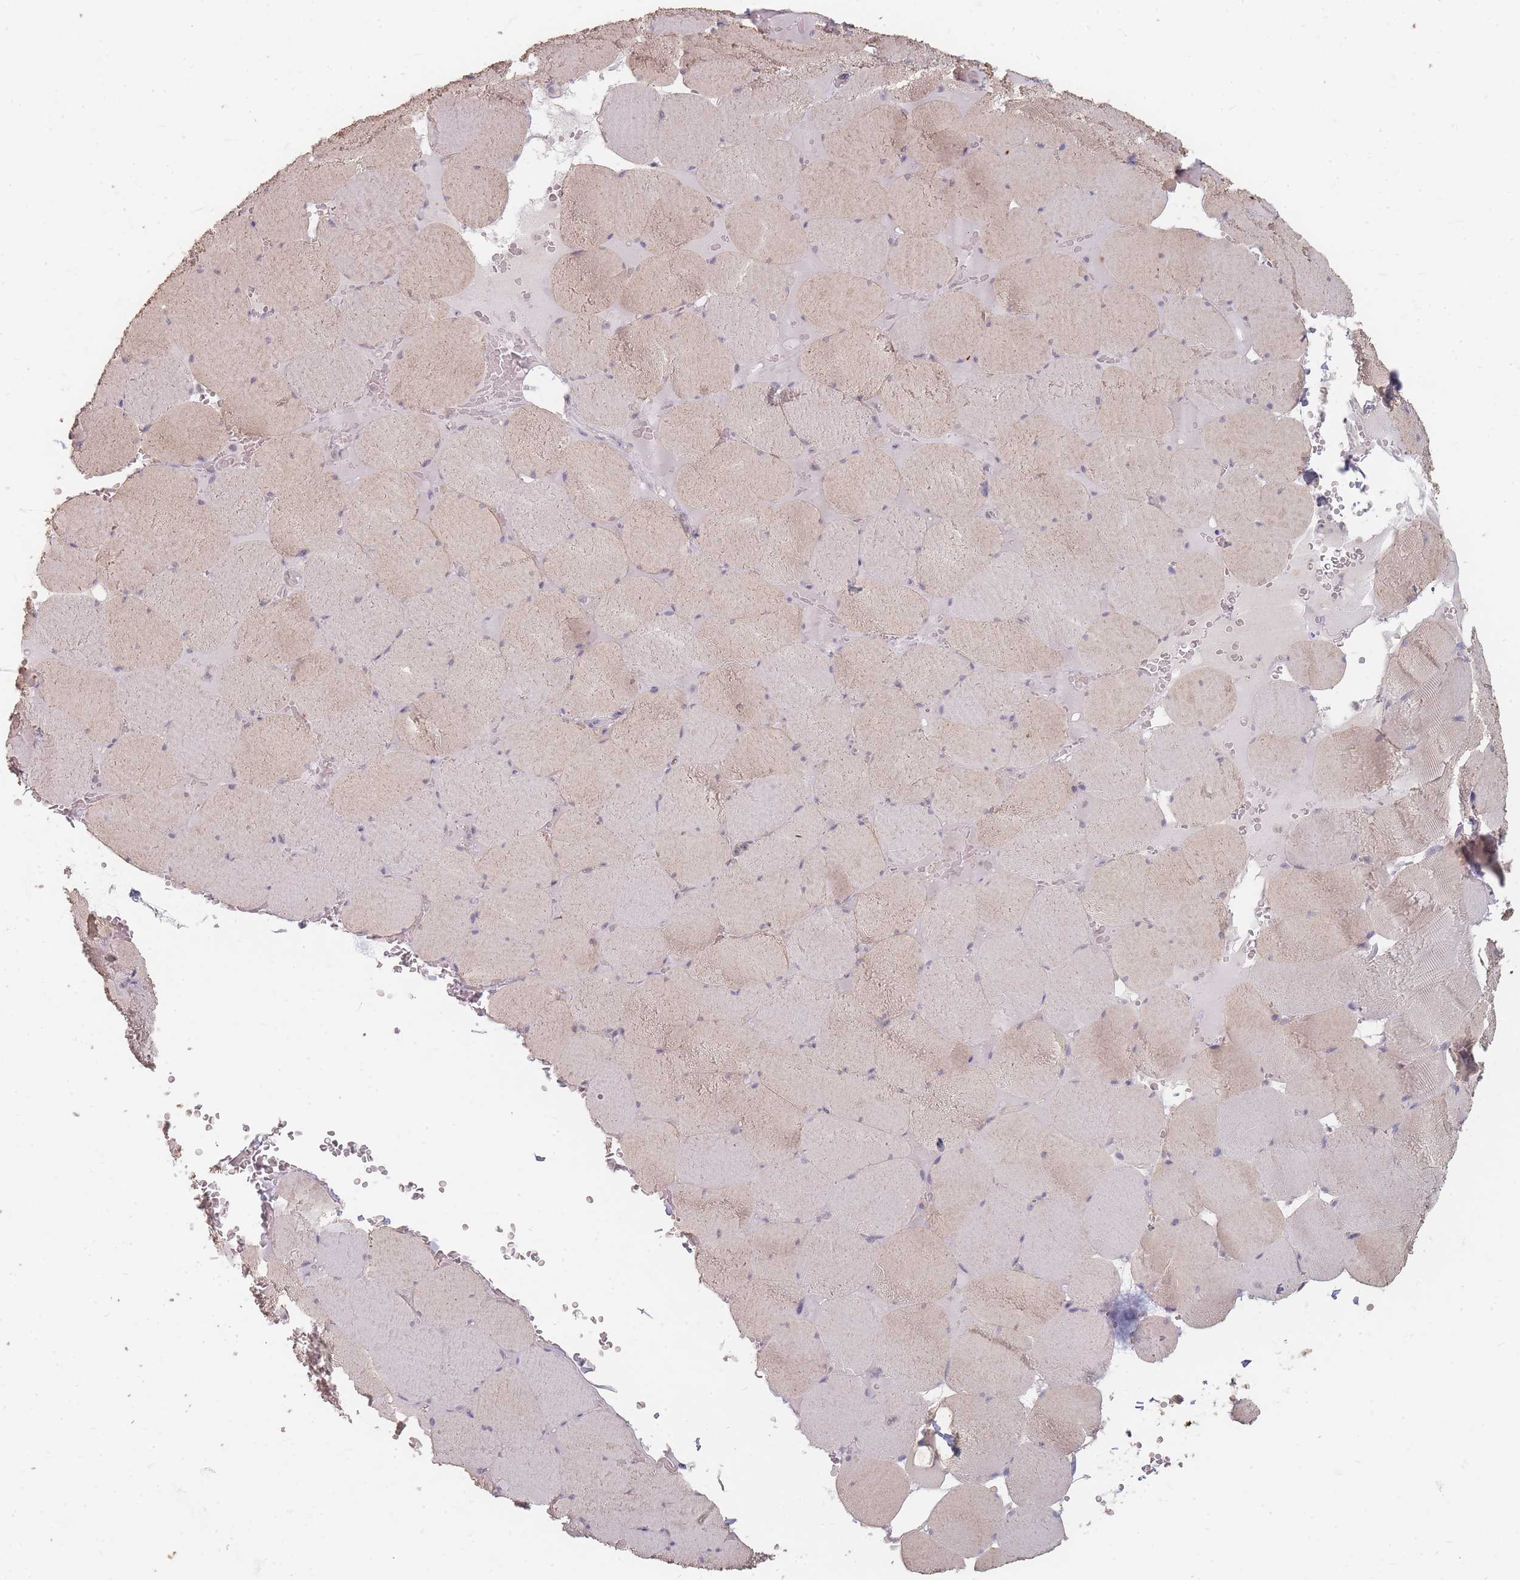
{"staining": {"intensity": "weak", "quantity": "25%-75%", "location": "cytoplasmic/membranous"}, "tissue": "skeletal muscle", "cell_type": "Myocytes", "image_type": "normal", "snomed": [{"axis": "morphology", "description": "Normal tissue, NOS"}, {"axis": "topography", "description": "Skeletal muscle"}, {"axis": "topography", "description": "Head-Neck"}], "caption": "A high-resolution image shows immunohistochemistry (IHC) staining of unremarkable skeletal muscle, which displays weak cytoplasmic/membranous staining in about 25%-75% of myocytes.", "gene": "RFTN1", "patient": {"sex": "male", "age": 66}}